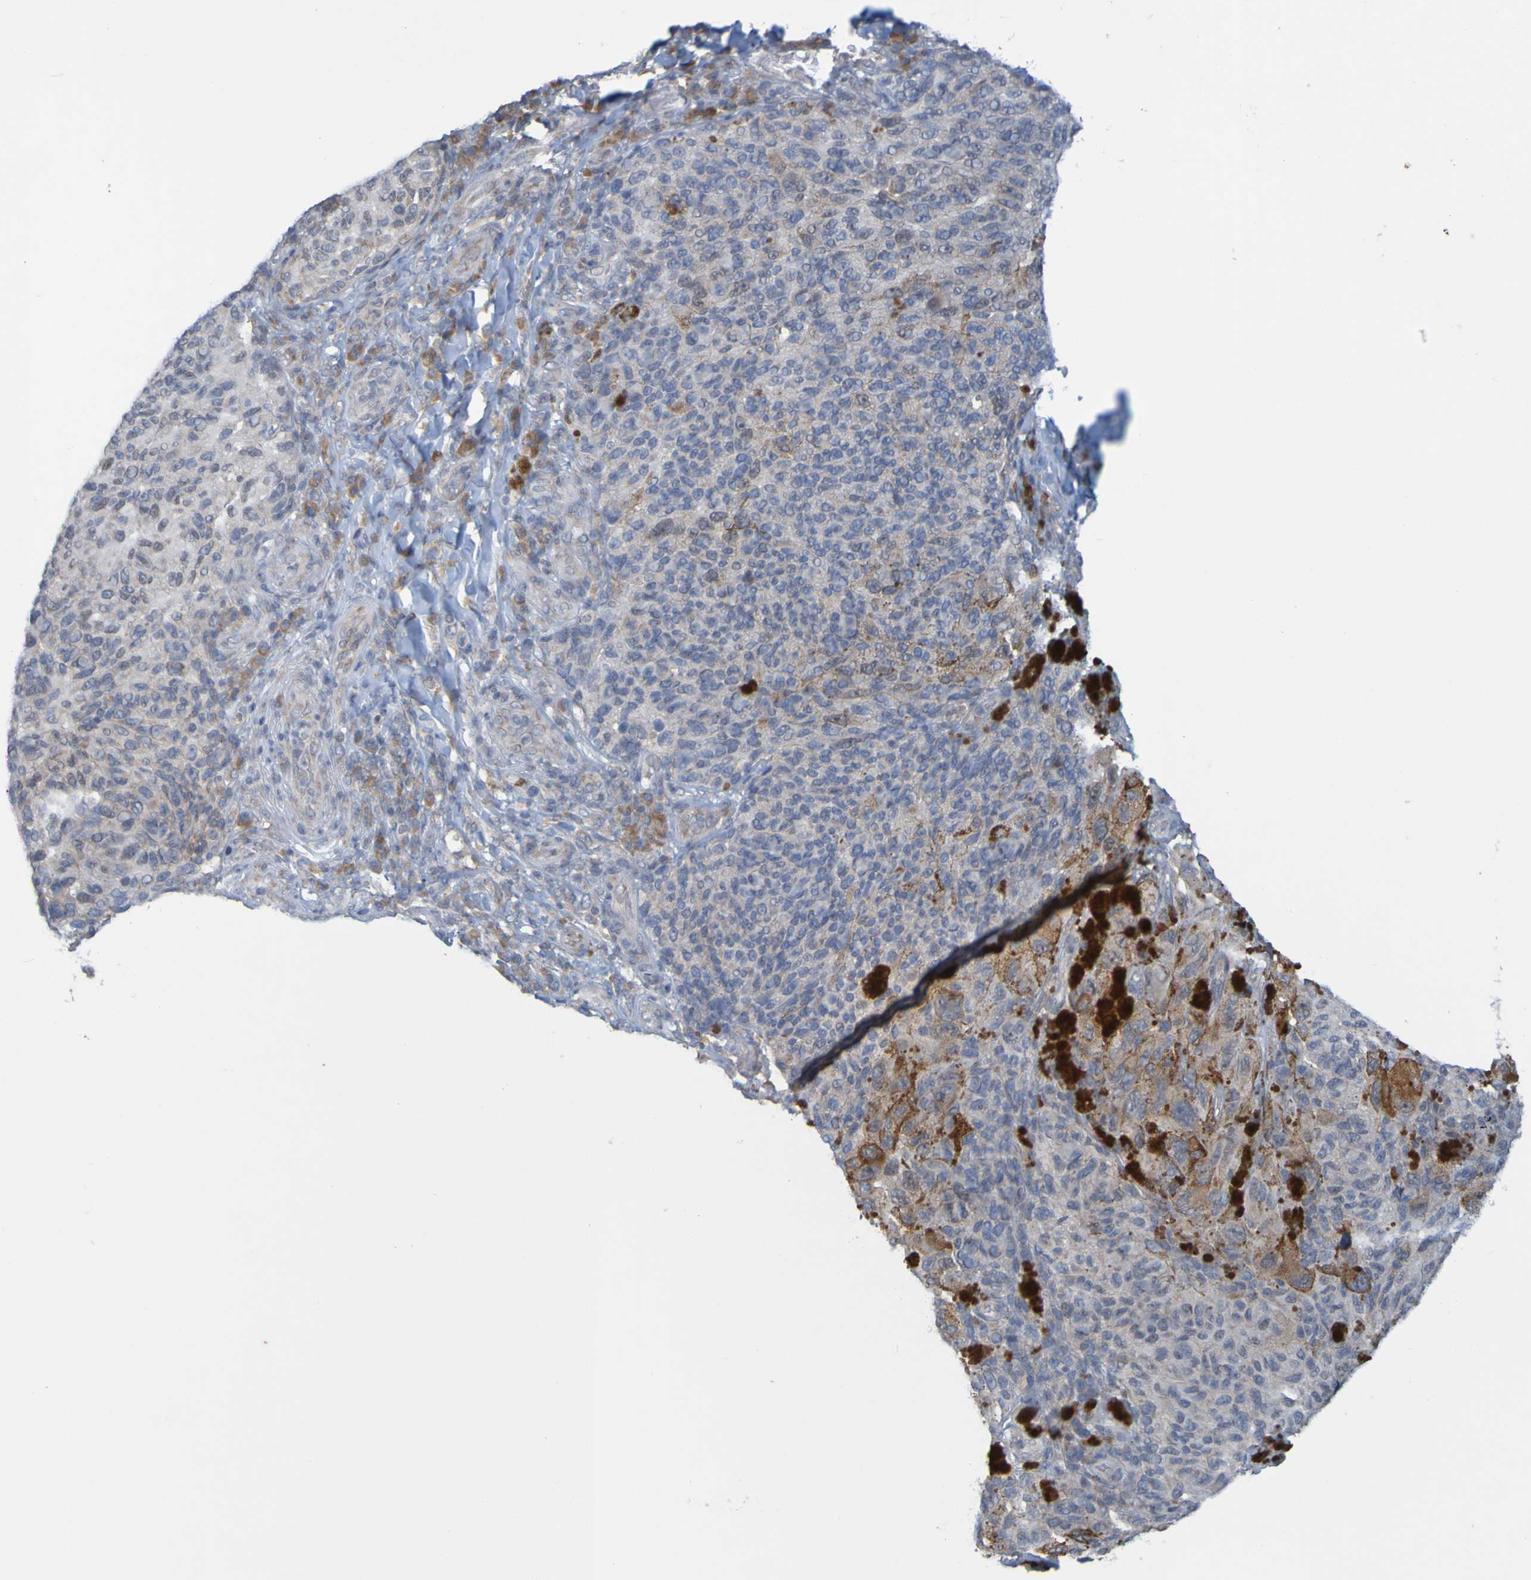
{"staining": {"intensity": "weak", "quantity": ">75%", "location": "cytoplasmic/membranous"}, "tissue": "melanoma", "cell_type": "Tumor cells", "image_type": "cancer", "snomed": [{"axis": "morphology", "description": "Malignant melanoma, NOS"}, {"axis": "topography", "description": "Skin"}], "caption": "About >75% of tumor cells in human melanoma demonstrate weak cytoplasmic/membranous protein positivity as visualized by brown immunohistochemical staining.", "gene": "MOGS", "patient": {"sex": "female", "age": 73}}